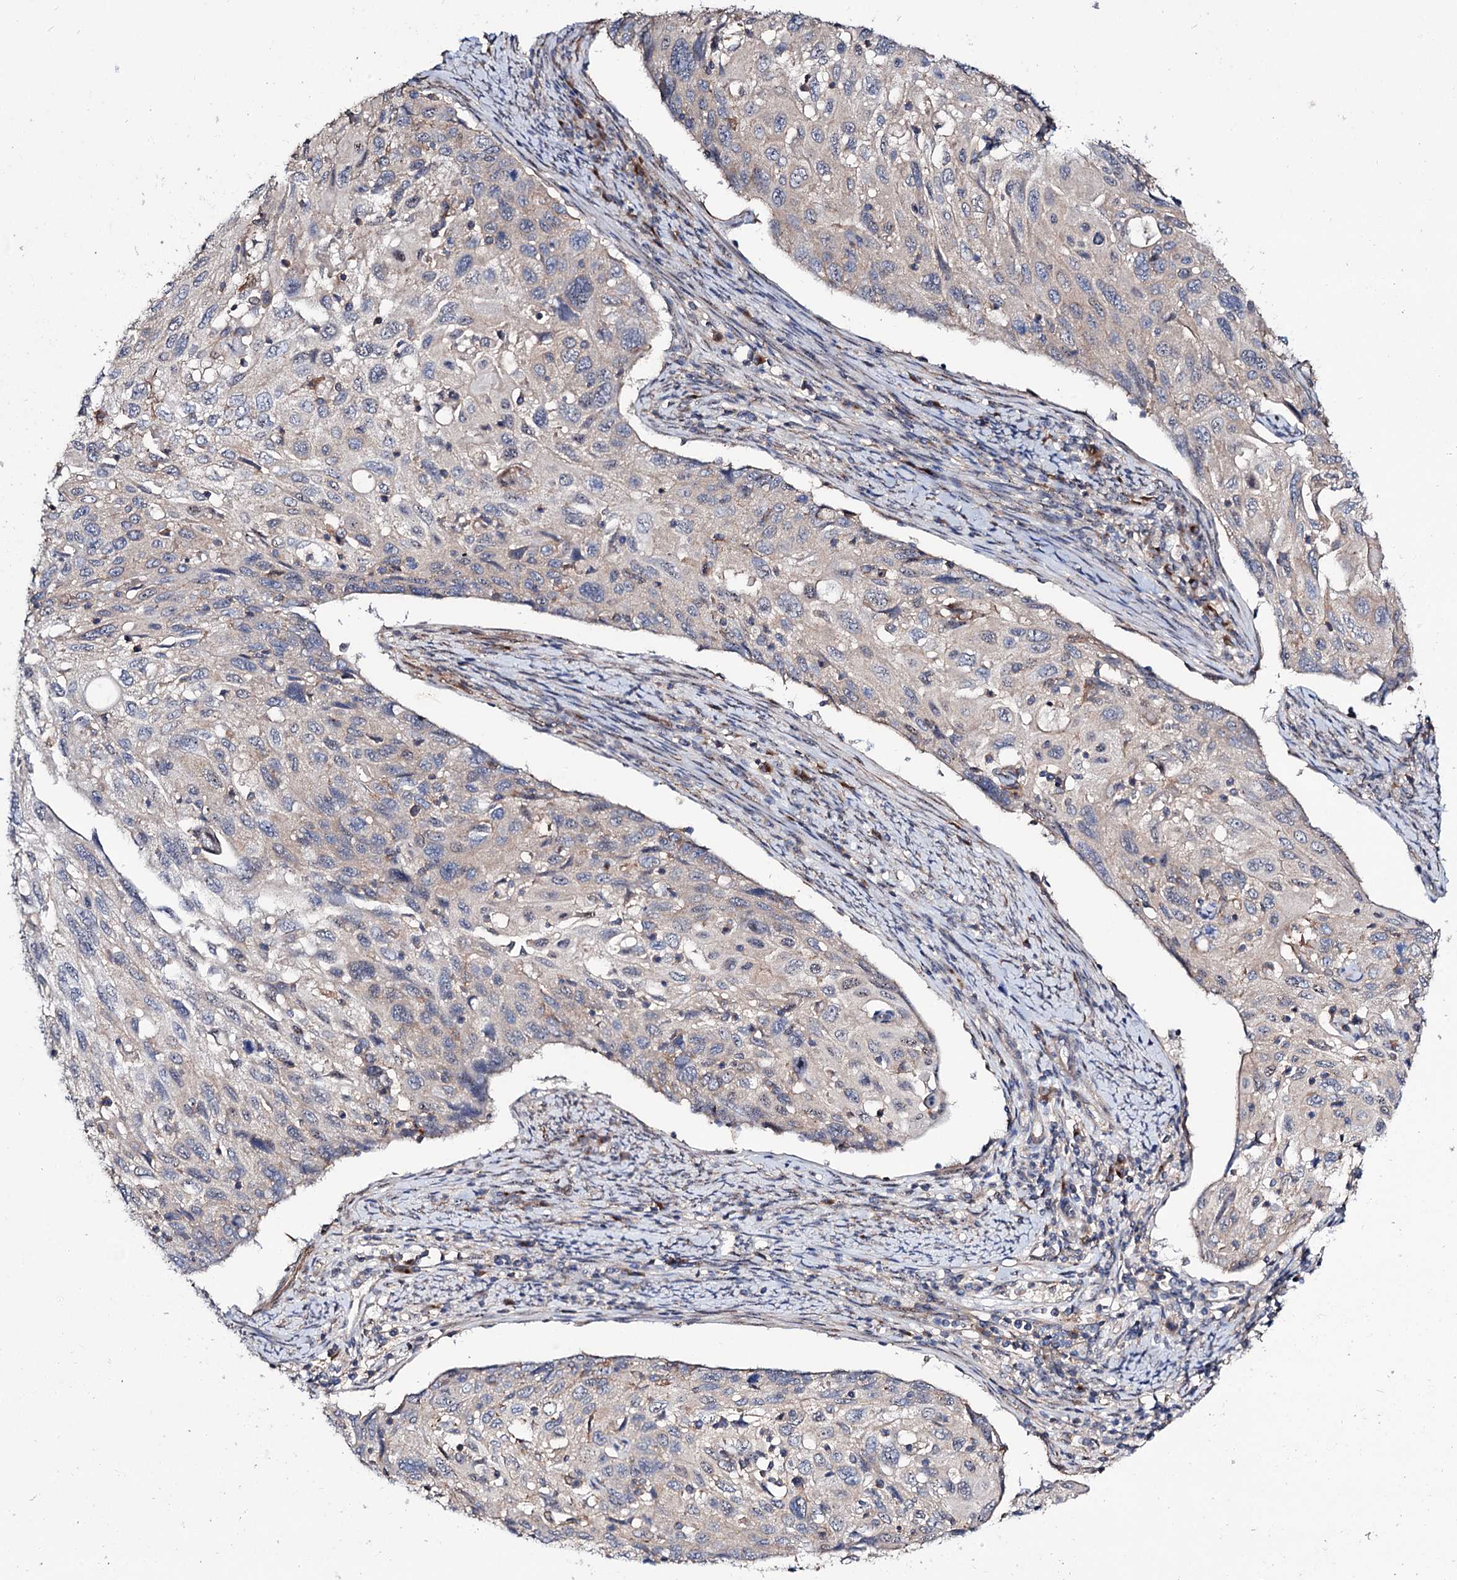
{"staining": {"intensity": "weak", "quantity": "<25%", "location": "cytoplasmic/membranous"}, "tissue": "cervical cancer", "cell_type": "Tumor cells", "image_type": "cancer", "snomed": [{"axis": "morphology", "description": "Squamous cell carcinoma, NOS"}, {"axis": "topography", "description": "Cervix"}], "caption": "Immunohistochemistry of cervical cancer (squamous cell carcinoma) reveals no staining in tumor cells.", "gene": "SEC24A", "patient": {"sex": "female", "age": 70}}